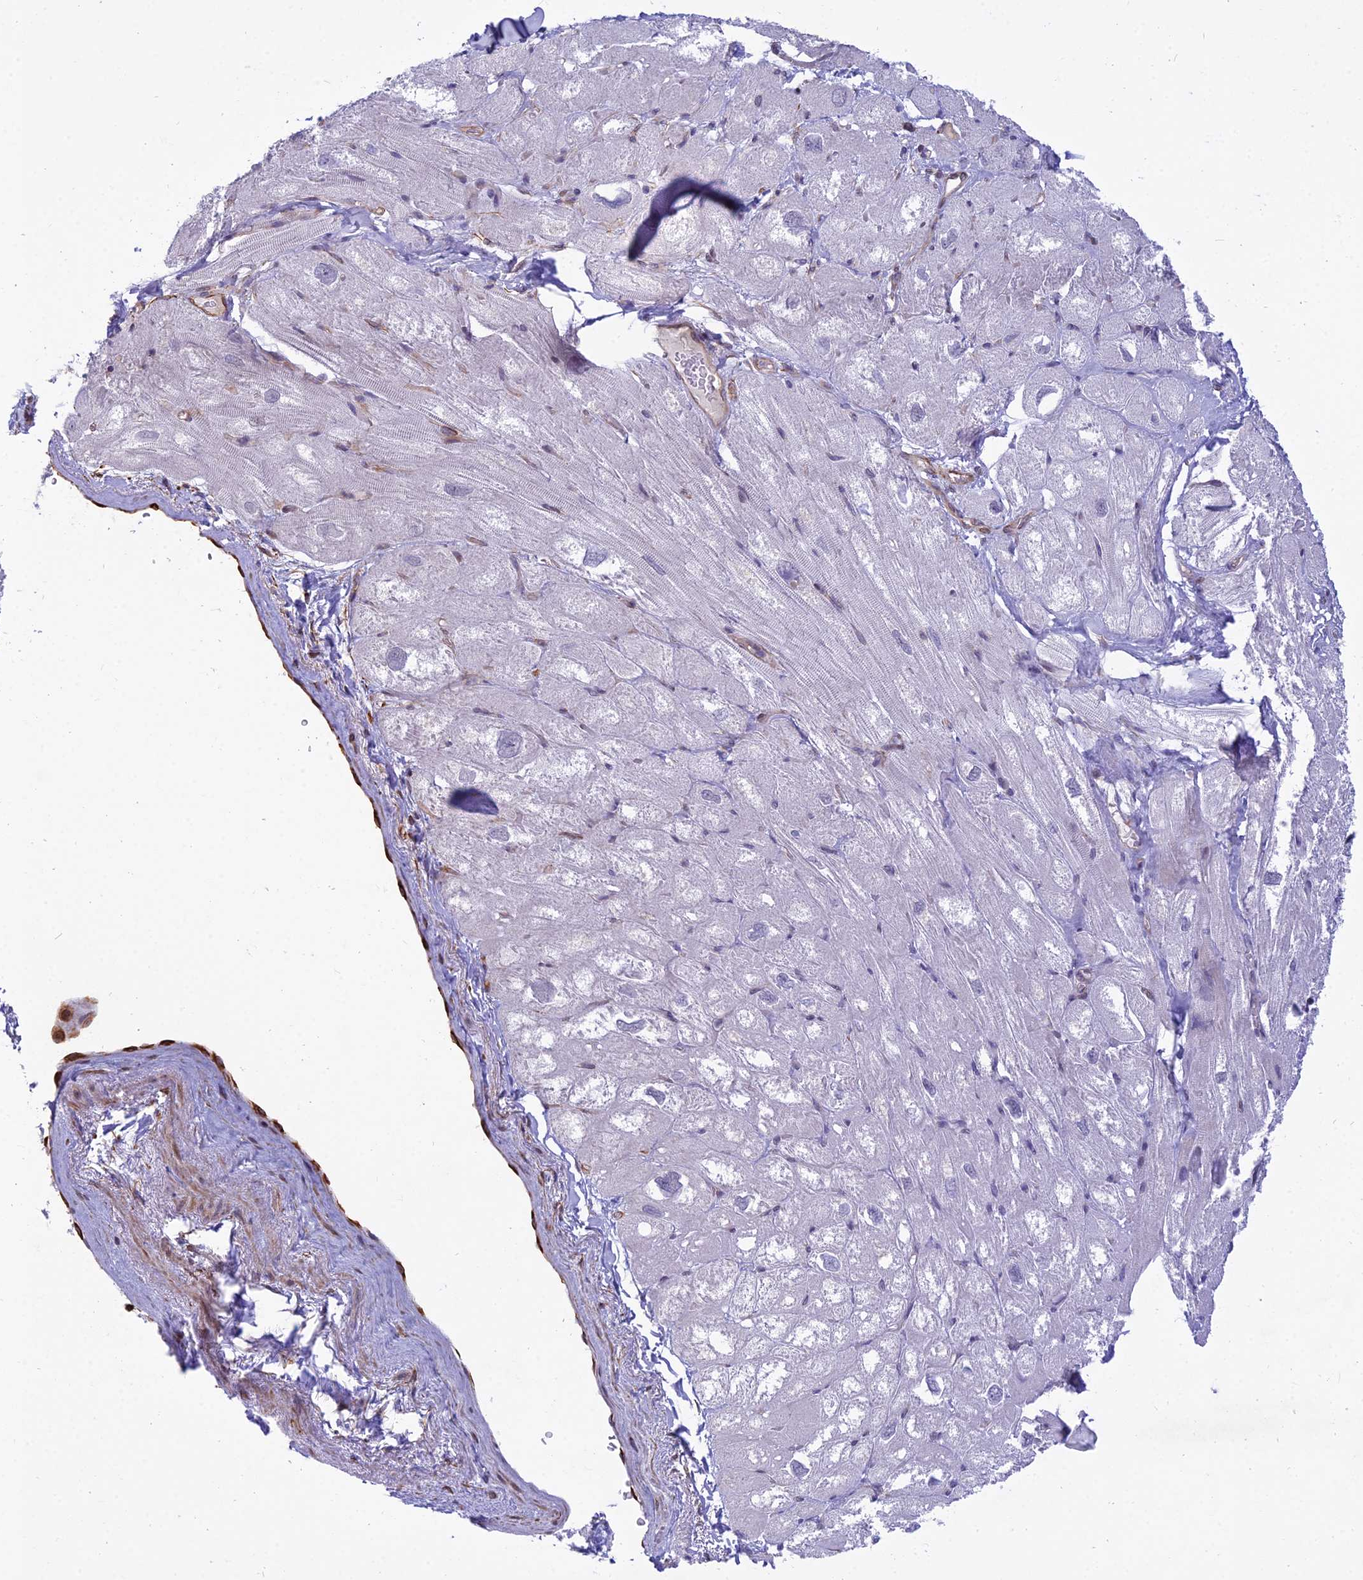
{"staining": {"intensity": "negative", "quantity": "none", "location": "none"}, "tissue": "heart muscle", "cell_type": "Cardiomyocytes", "image_type": "normal", "snomed": [{"axis": "morphology", "description": "Normal tissue, NOS"}, {"axis": "topography", "description": "Heart"}], "caption": "This is a photomicrograph of immunohistochemistry (IHC) staining of normal heart muscle, which shows no expression in cardiomyocytes.", "gene": "SAPCD2", "patient": {"sex": "male", "age": 50}}